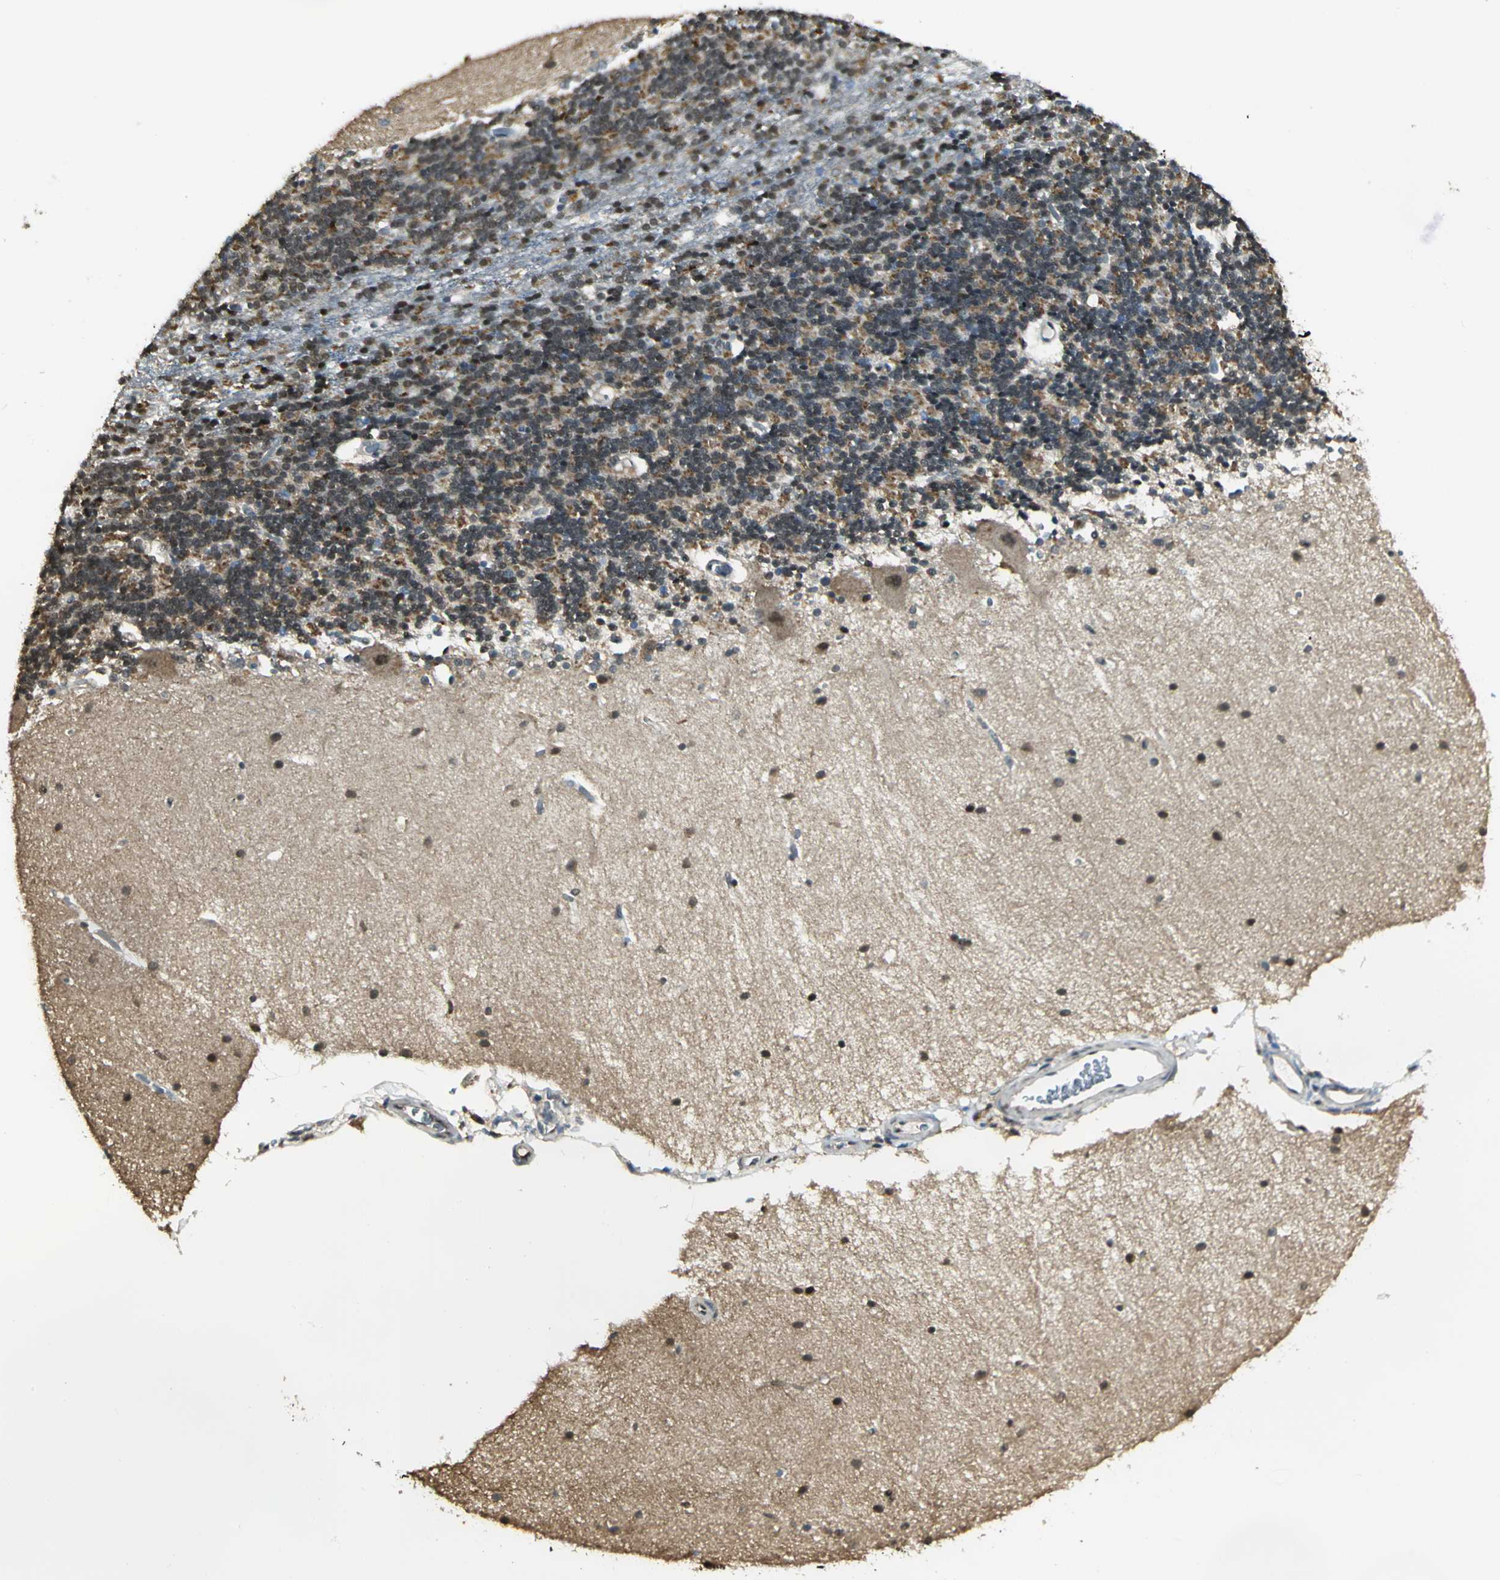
{"staining": {"intensity": "moderate", "quantity": "25%-75%", "location": "cytoplasmic/membranous,nuclear"}, "tissue": "cerebellum", "cell_type": "Cells in granular layer", "image_type": "normal", "snomed": [{"axis": "morphology", "description": "Normal tissue, NOS"}, {"axis": "topography", "description": "Cerebellum"}], "caption": "Cerebellum stained with immunohistochemistry reveals moderate cytoplasmic/membranous,nuclear staining in about 25%-75% of cells in granular layer. The protein is shown in brown color, while the nuclei are stained blue.", "gene": "DDX5", "patient": {"sex": "female", "age": 54}}